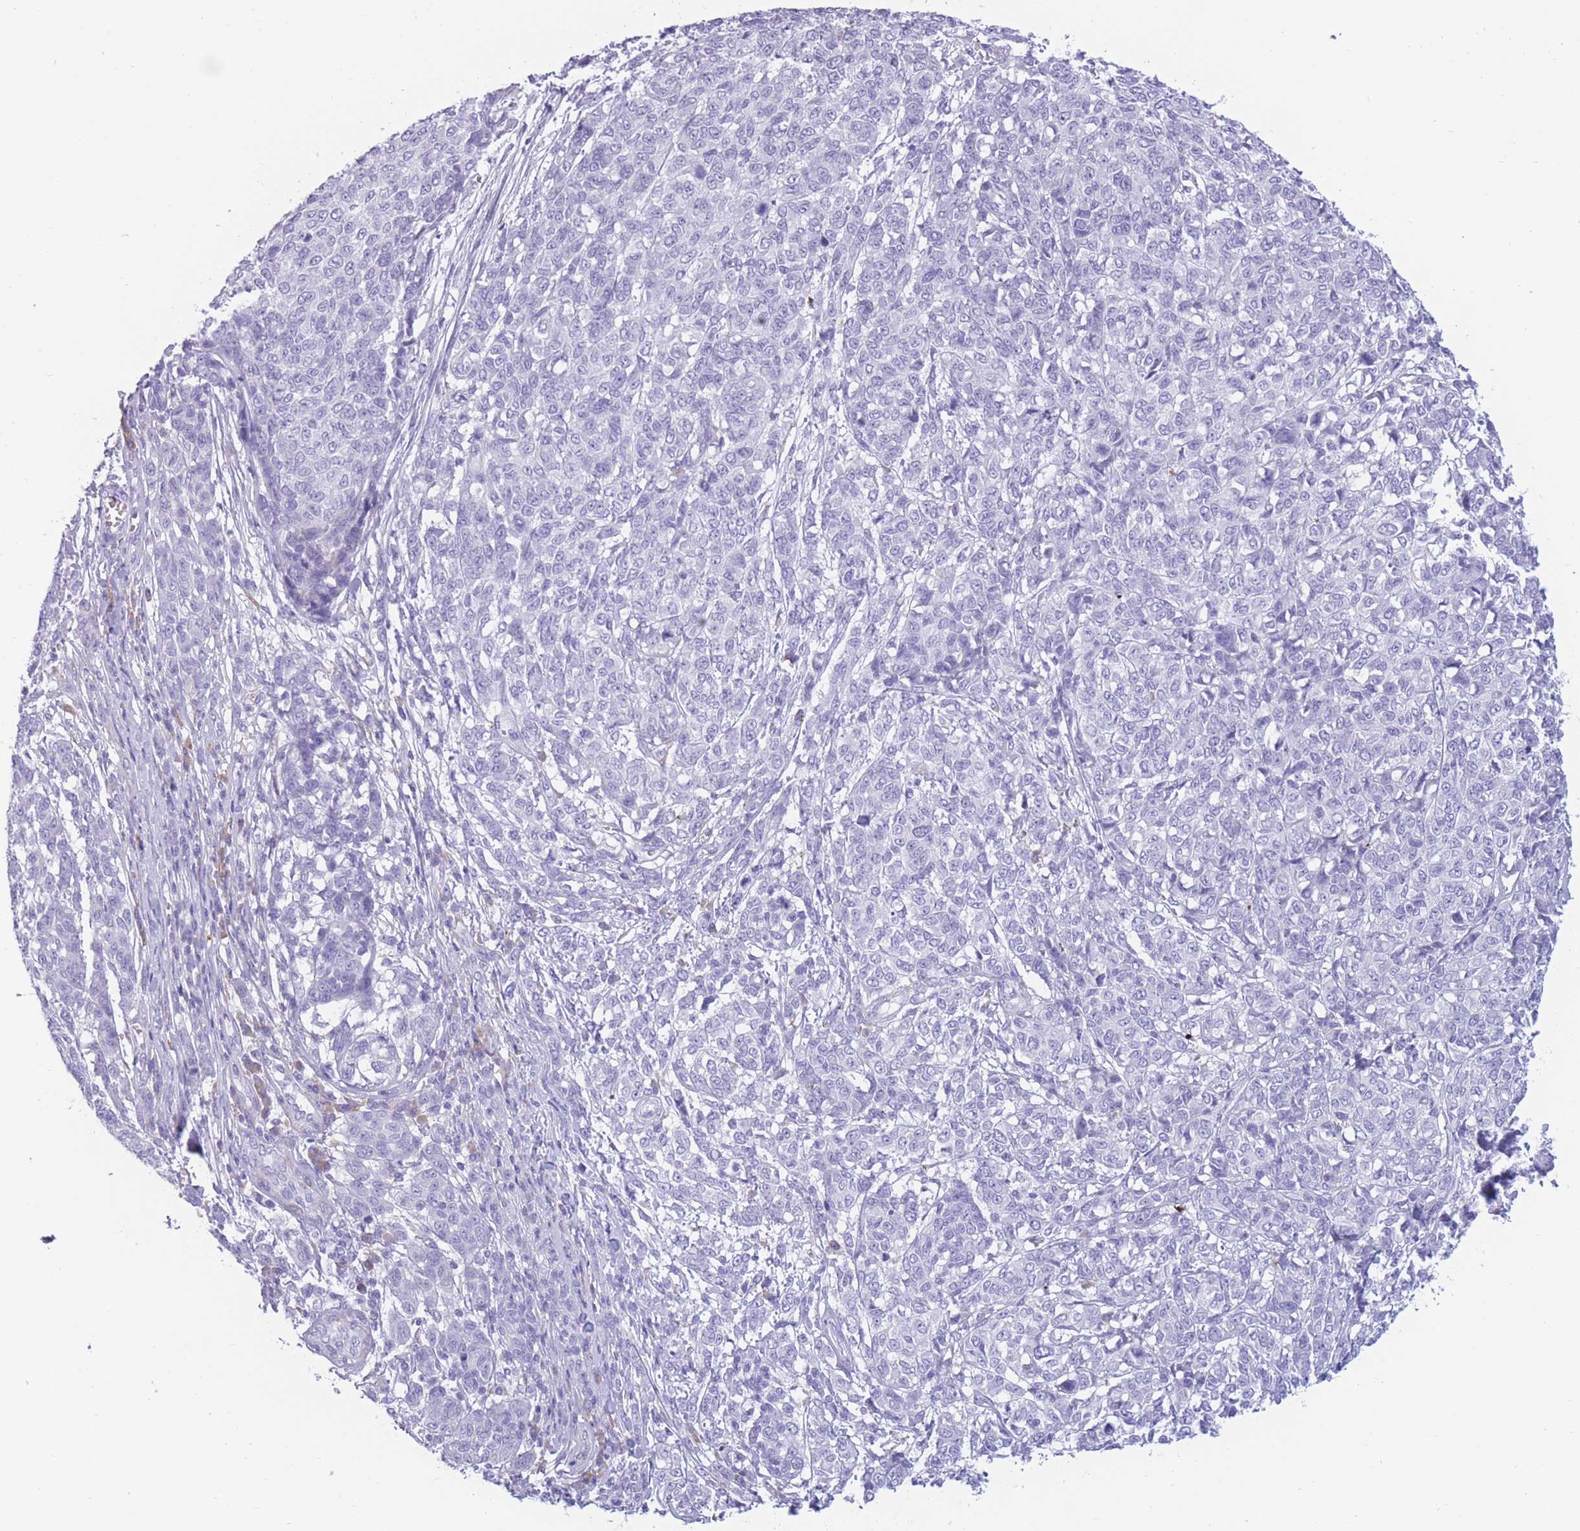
{"staining": {"intensity": "negative", "quantity": "none", "location": "none"}, "tissue": "melanoma", "cell_type": "Tumor cells", "image_type": "cancer", "snomed": [{"axis": "morphology", "description": "Malignant melanoma, NOS"}, {"axis": "topography", "description": "Skin"}], "caption": "Photomicrograph shows no significant protein expression in tumor cells of malignant melanoma. (IHC, brightfield microscopy, high magnification).", "gene": "COL27A1", "patient": {"sex": "male", "age": 49}}